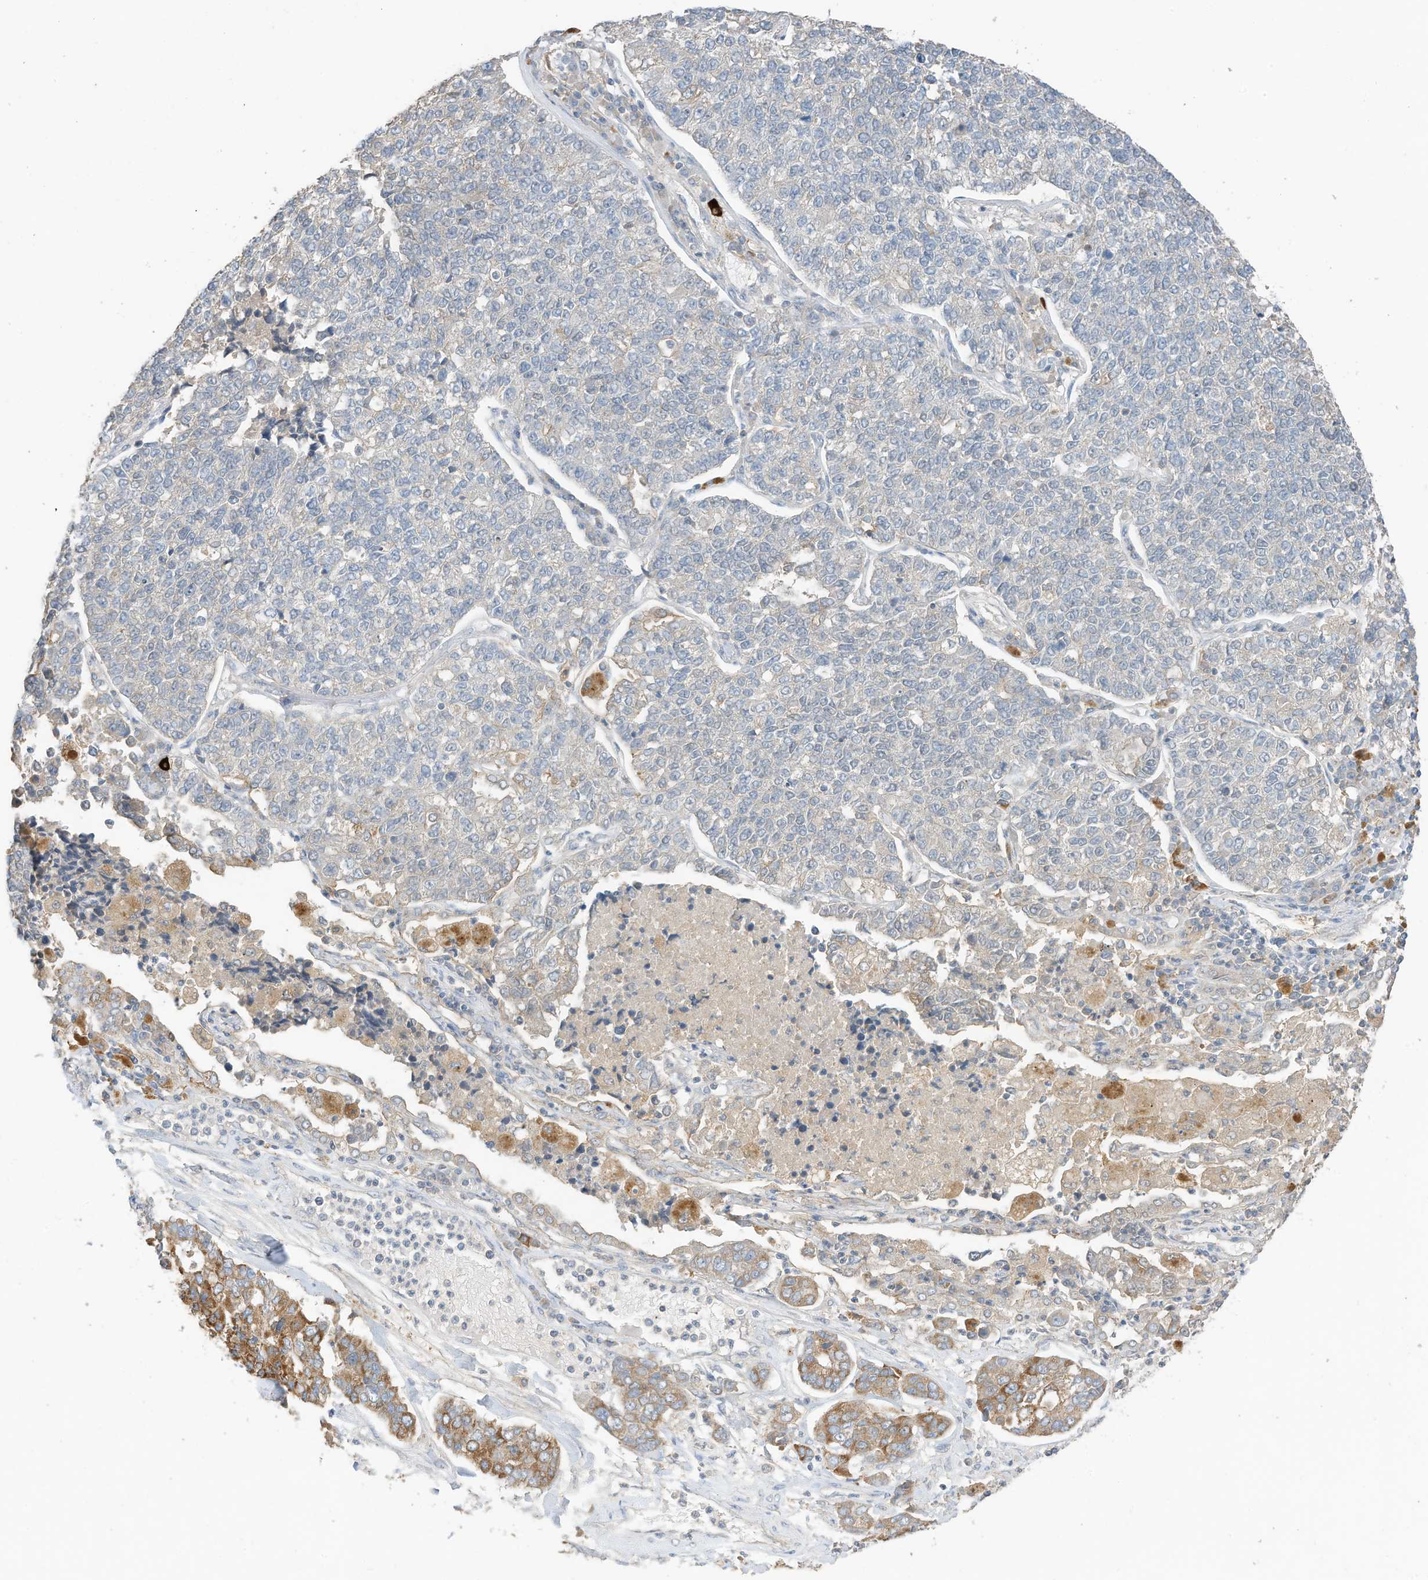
{"staining": {"intensity": "moderate", "quantity": "<25%", "location": "cytoplasmic/membranous"}, "tissue": "lung cancer", "cell_type": "Tumor cells", "image_type": "cancer", "snomed": [{"axis": "morphology", "description": "Adenocarcinoma, NOS"}, {"axis": "topography", "description": "Lung"}], "caption": "A brown stain shows moderate cytoplasmic/membranous staining of a protein in adenocarcinoma (lung) tumor cells.", "gene": "CAPN13", "patient": {"sex": "male", "age": 49}}